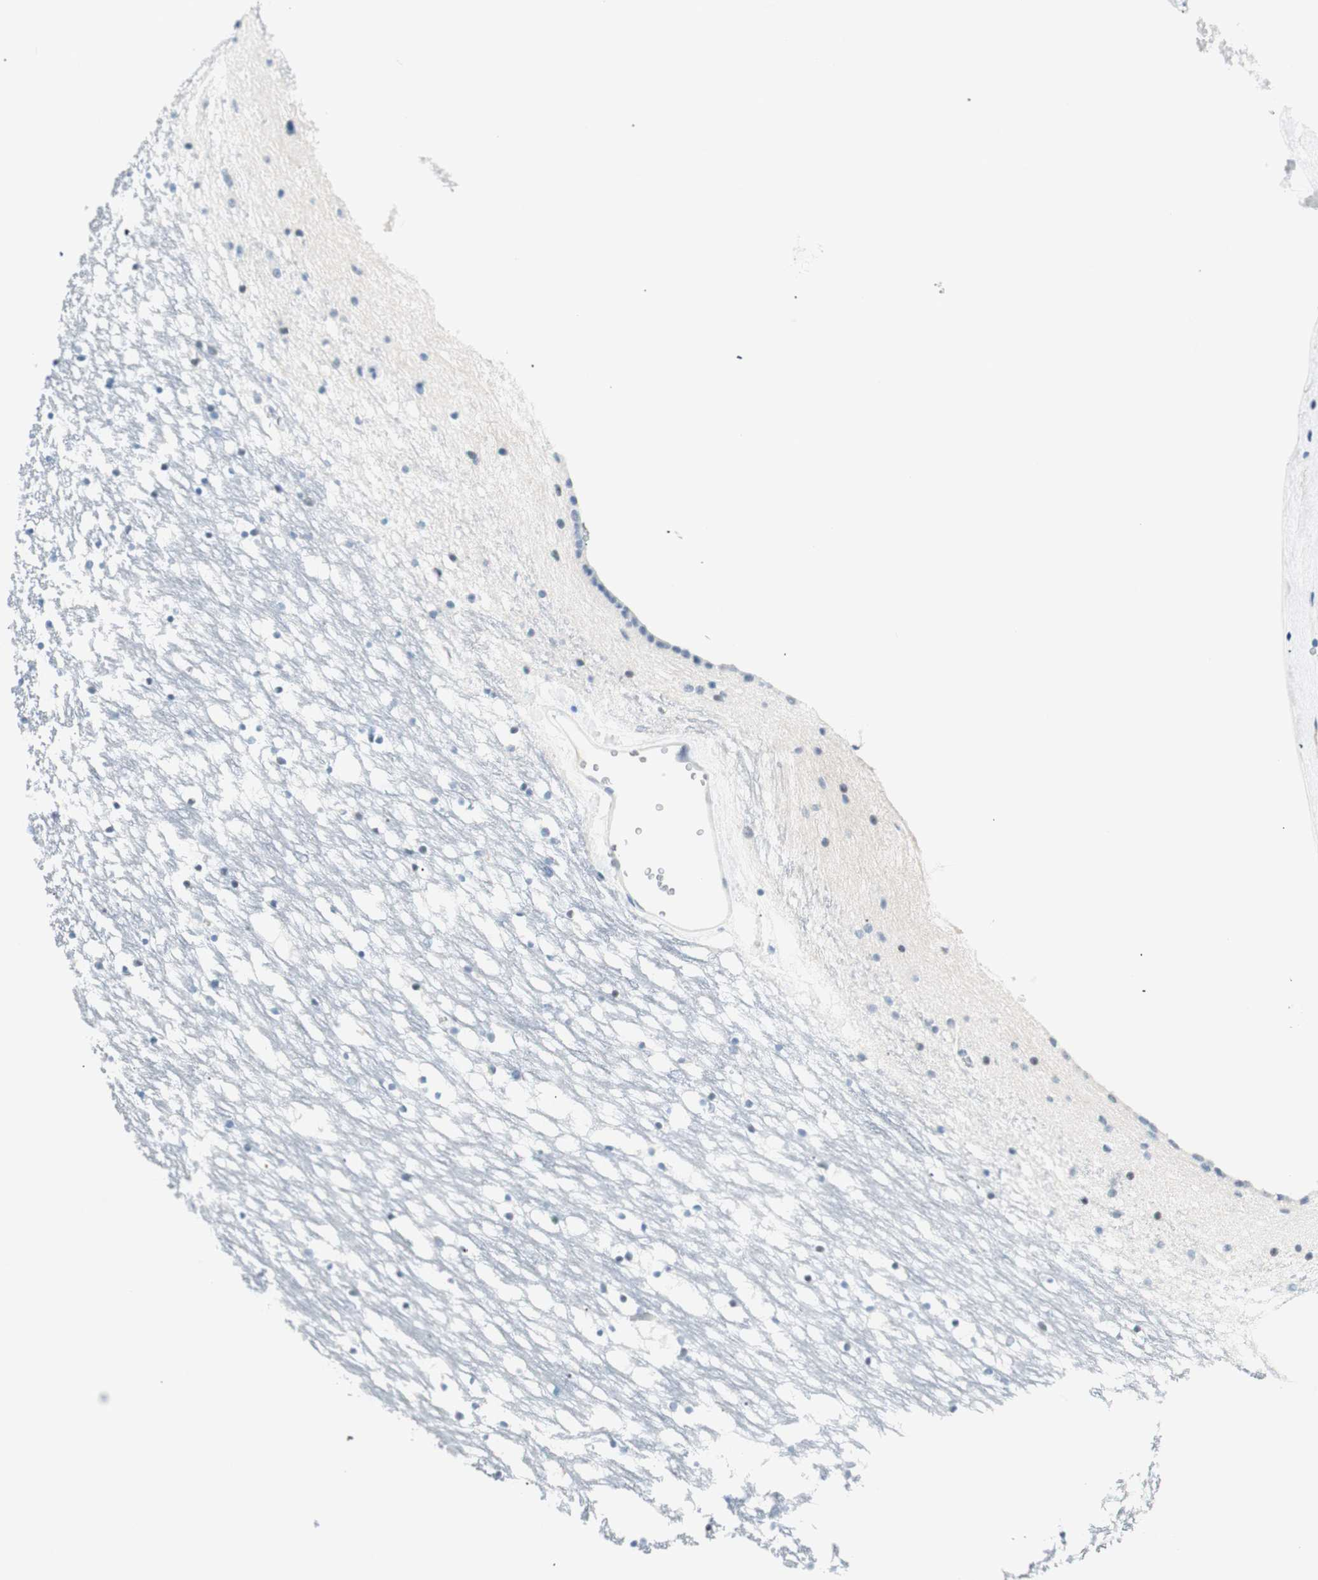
{"staining": {"intensity": "negative", "quantity": "none", "location": "none"}, "tissue": "caudate", "cell_type": "Glial cells", "image_type": "normal", "snomed": [{"axis": "morphology", "description": "Normal tissue, NOS"}, {"axis": "topography", "description": "Lateral ventricle wall"}], "caption": "DAB immunohistochemical staining of benign caudate reveals no significant positivity in glial cells. (DAB immunohistochemistry (IHC) with hematoxylin counter stain).", "gene": "HOXB13", "patient": {"sex": "male", "age": 45}}